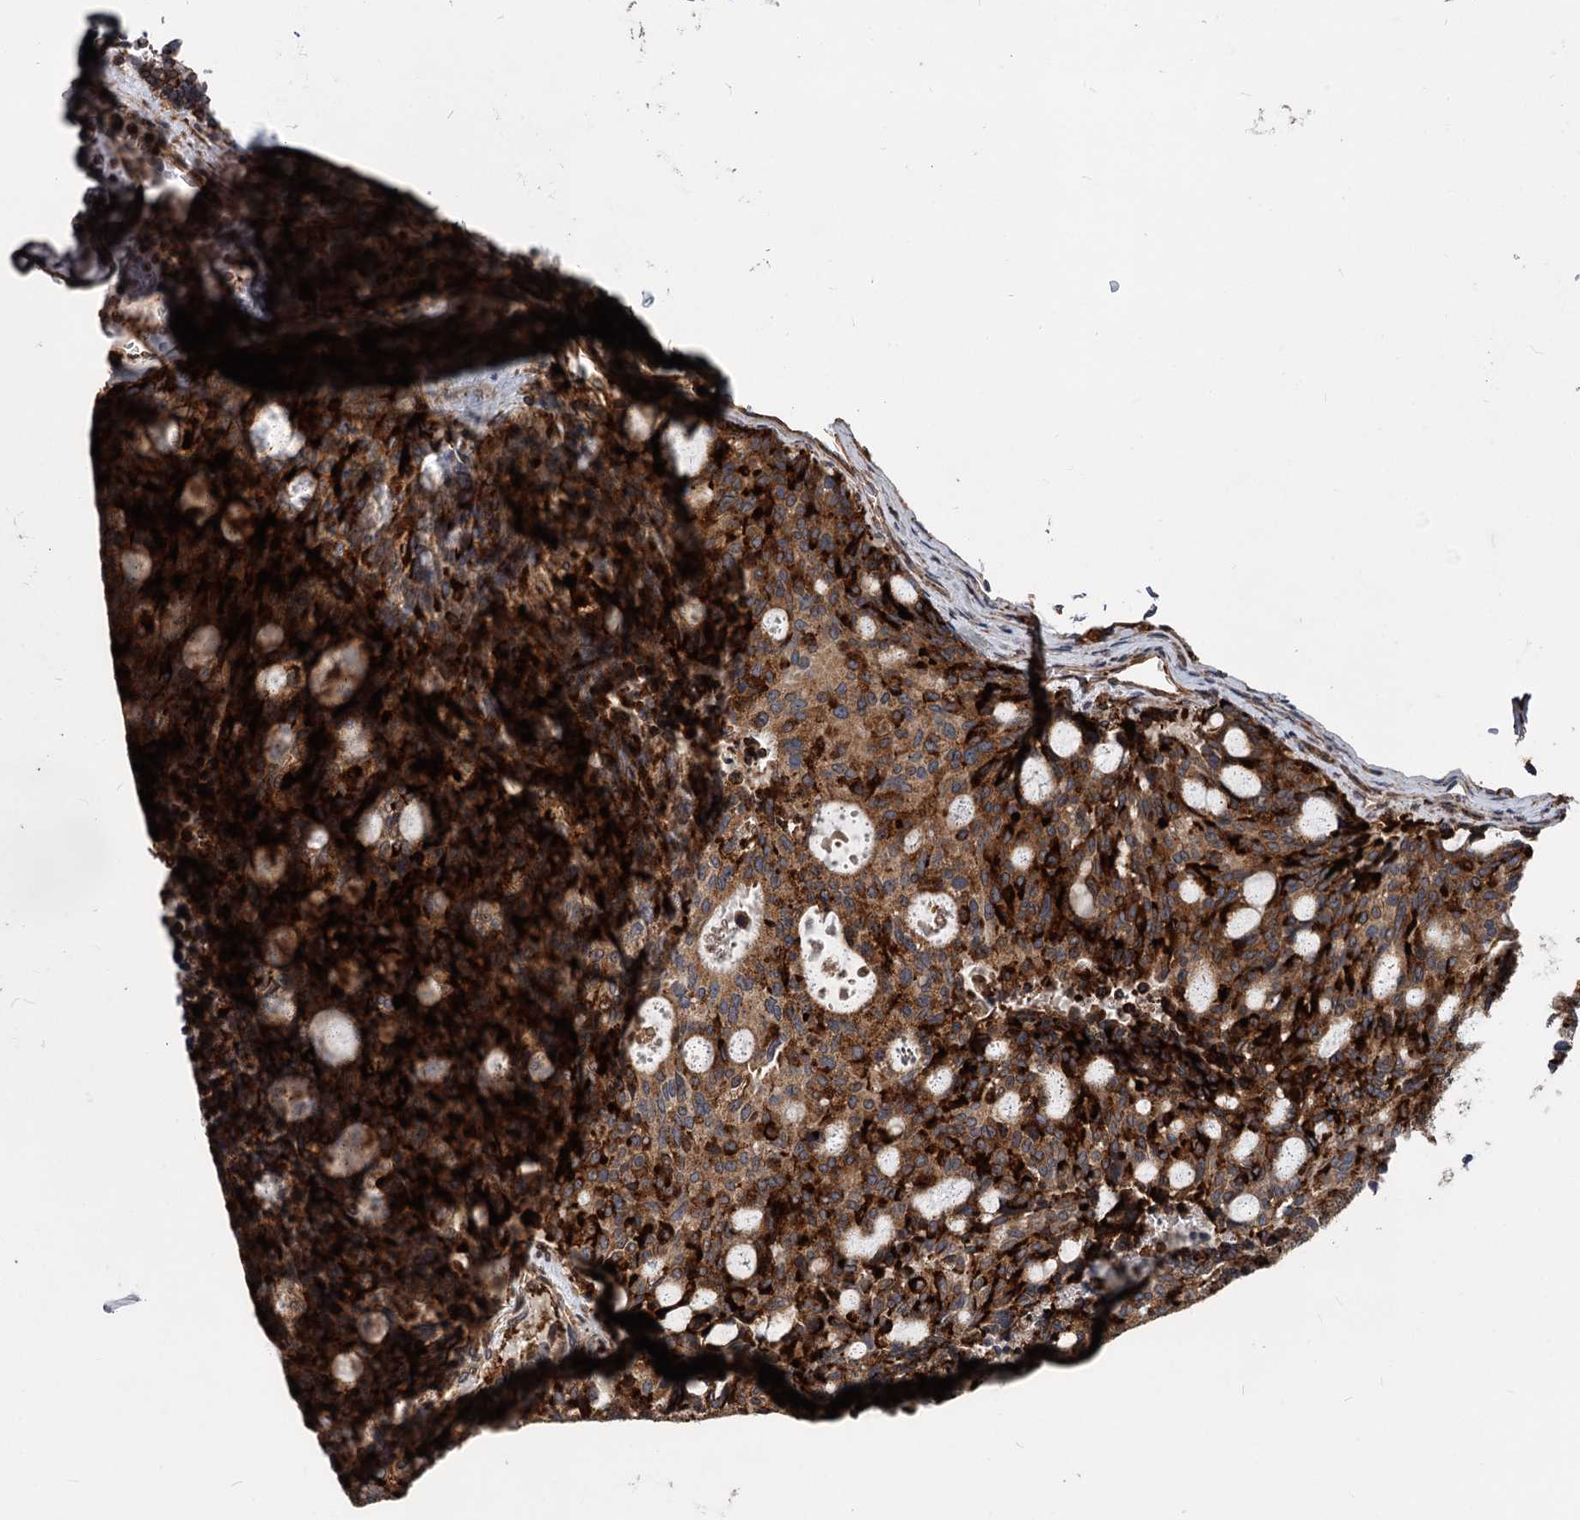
{"staining": {"intensity": "strong", "quantity": ">75%", "location": "cytoplasmic/membranous"}, "tissue": "carcinoid", "cell_type": "Tumor cells", "image_type": "cancer", "snomed": [{"axis": "morphology", "description": "Carcinoid, malignant, NOS"}, {"axis": "topography", "description": "Pancreas"}], "caption": "Immunohistochemistry photomicrograph of neoplastic tissue: carcinoid (malignant) stained using immunohistochemistry (IHC) demonstrates high levels of strong protein expression localized specifically in the cytoplasmic/membranous of tumor cells, appearing as a cytoplasmic/membranous brown color.", "gene": "STIM1", "patient": {"sex": "female", "age": 54}}